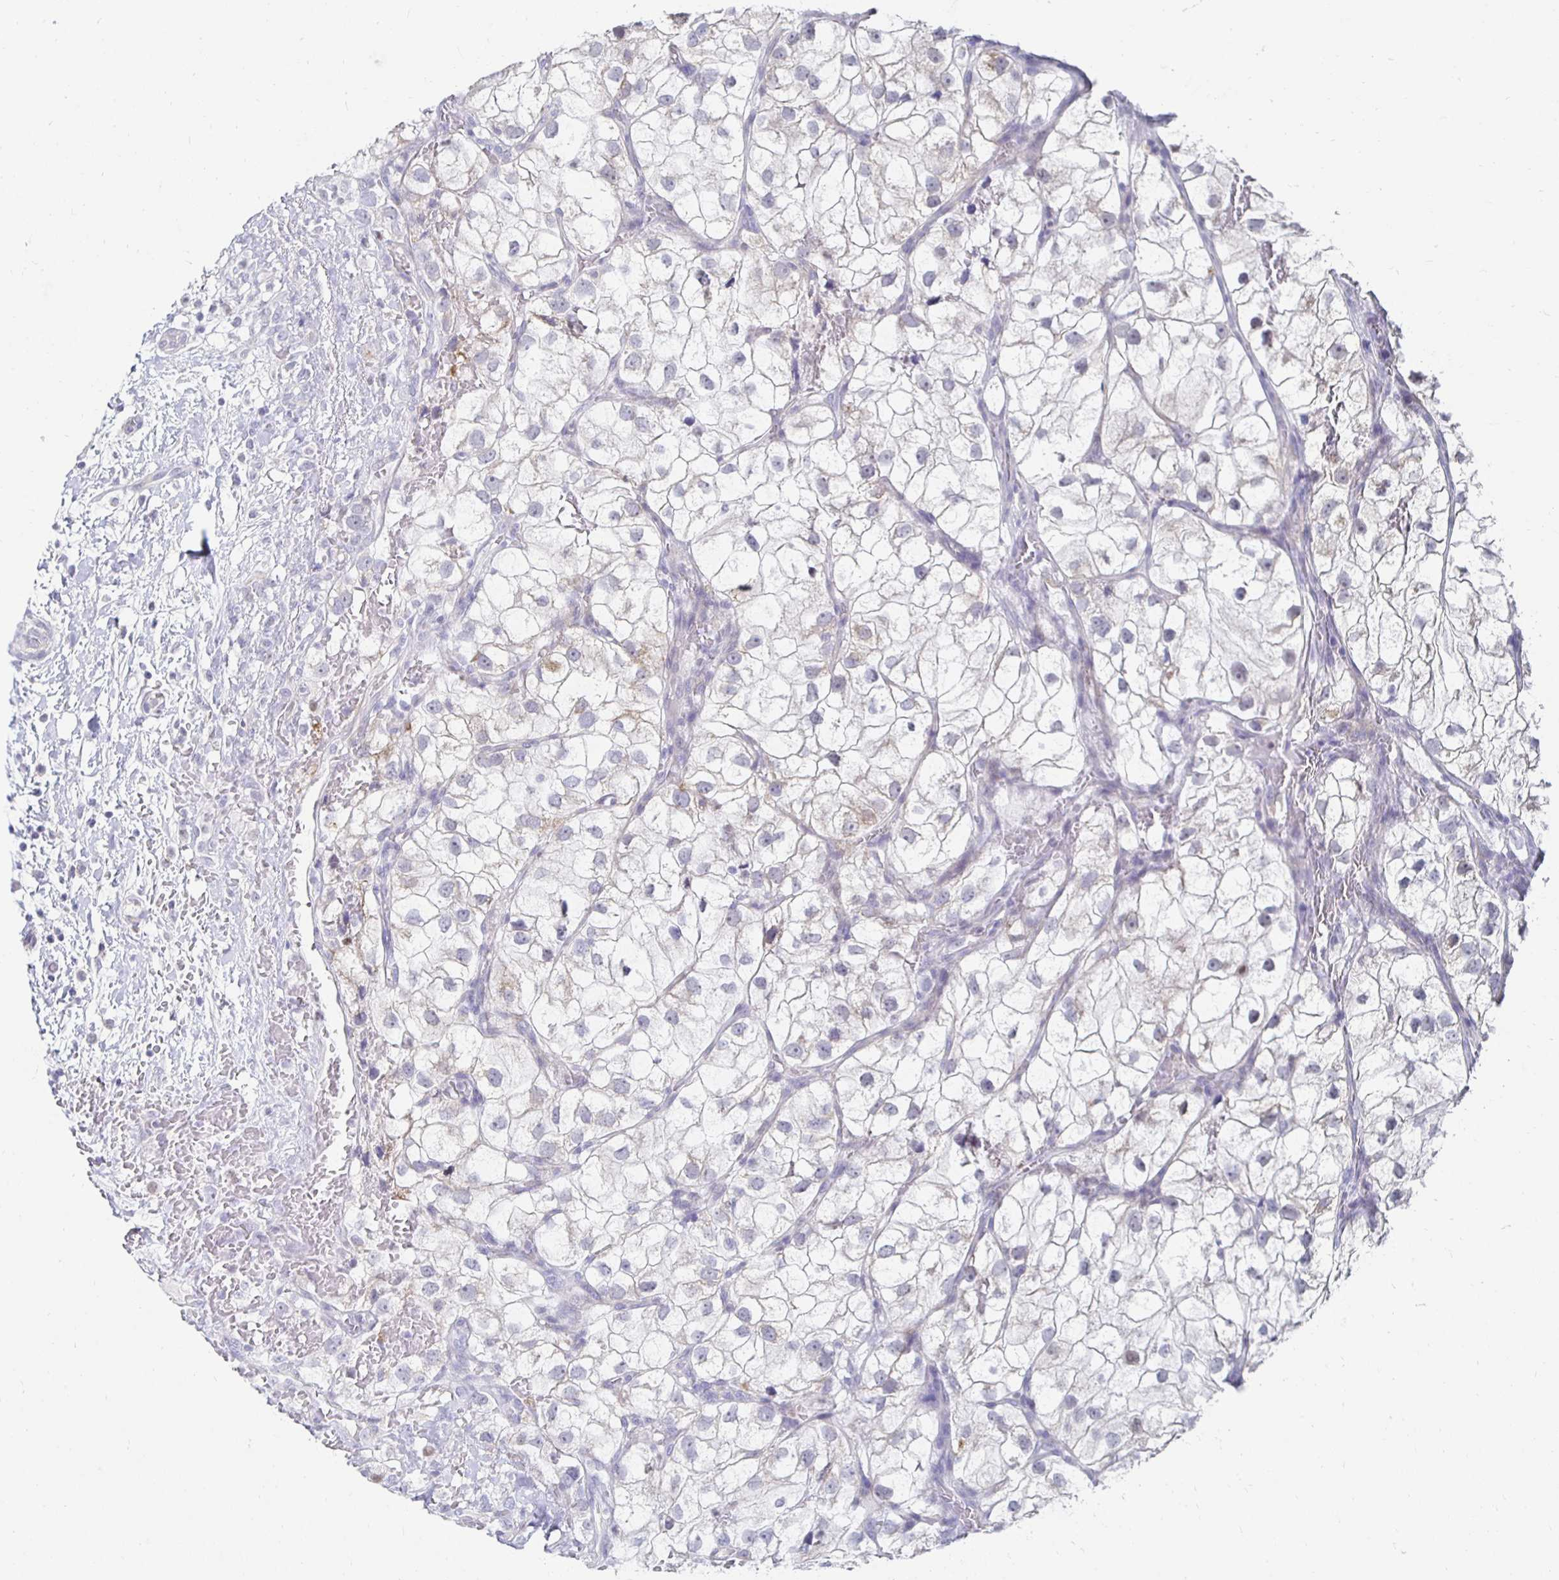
{"staining": {"intensity": "negative", "quantity": "none", "location": "none"}, "tissue": "renal cancer", "cell_type": "Tumor cells", "image_type": "cancer", "snomed": [{"axis": "morphology", "description": "Adenocarcinoma, NOS"}, {"axis": "topography", "description": "Kidney"}], "caption": "This is a image of immunohistochemistry staining of renal adenocarcinoma, which shows no expression in tumor cells.", "gene": "NOCT", "patient": {"sex": "male", "age": 59}}